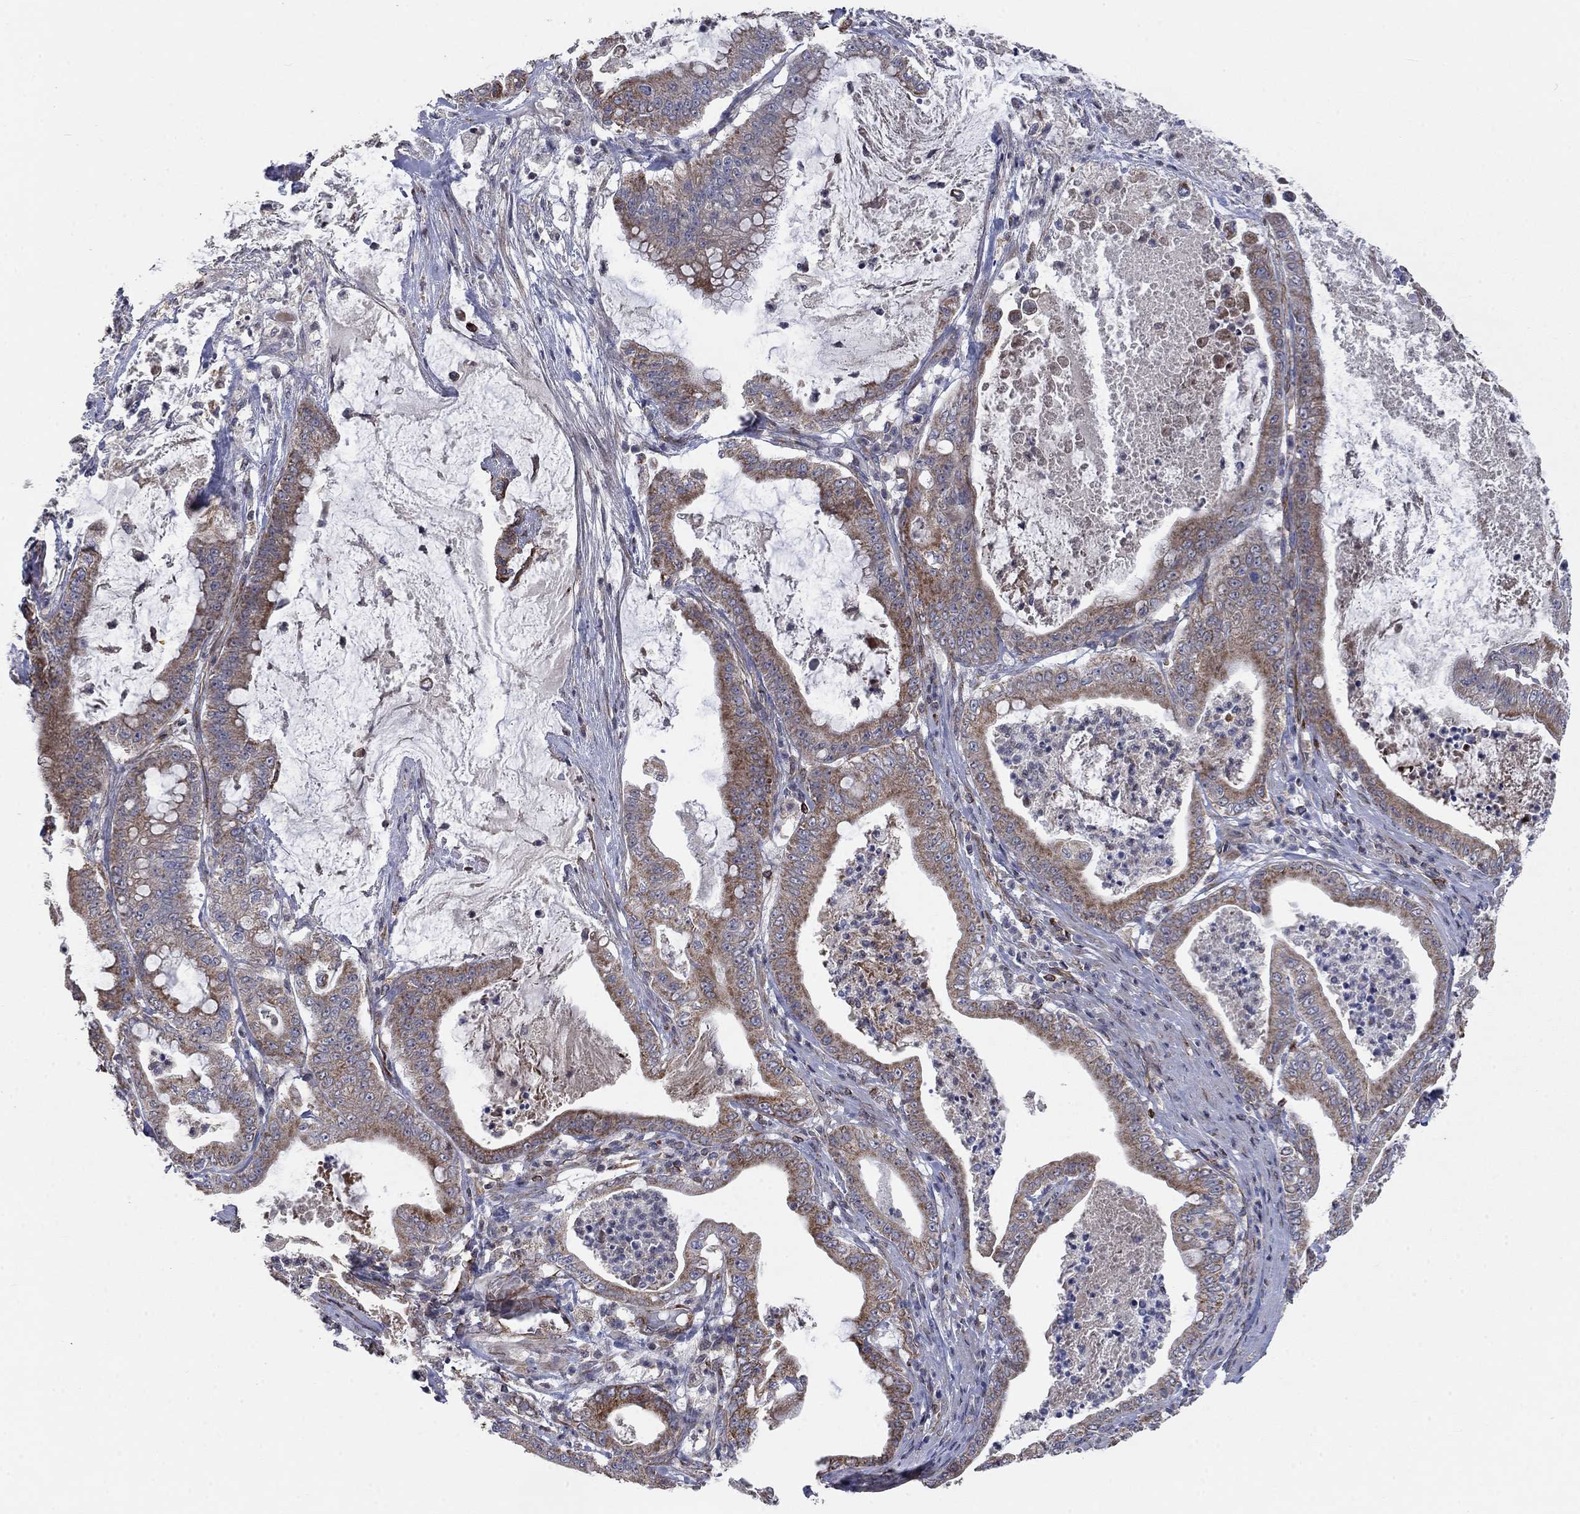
{"staining": {"intensity": "moderate", "quantity": "25%-75%", "location": "cytoplasmic/membranous"}, "tissue": "pancreatic cancer", "cell_type": "Tumor cells", "image_type": "cancer", "snomed": [{"axis": "morphology", "description": "Adenocarcinoma, NOS"}, {"axis": "topography", "description": "Pancreas"}], "caption": "A medium amount of moderate cytoplasmic/membranous staining is present in about 25%-75% of tumor cells in pancreatic adenocarcinoma tissue.", "gene": "NDUFC1", "patient": {"sex": "male", "age": 71}}